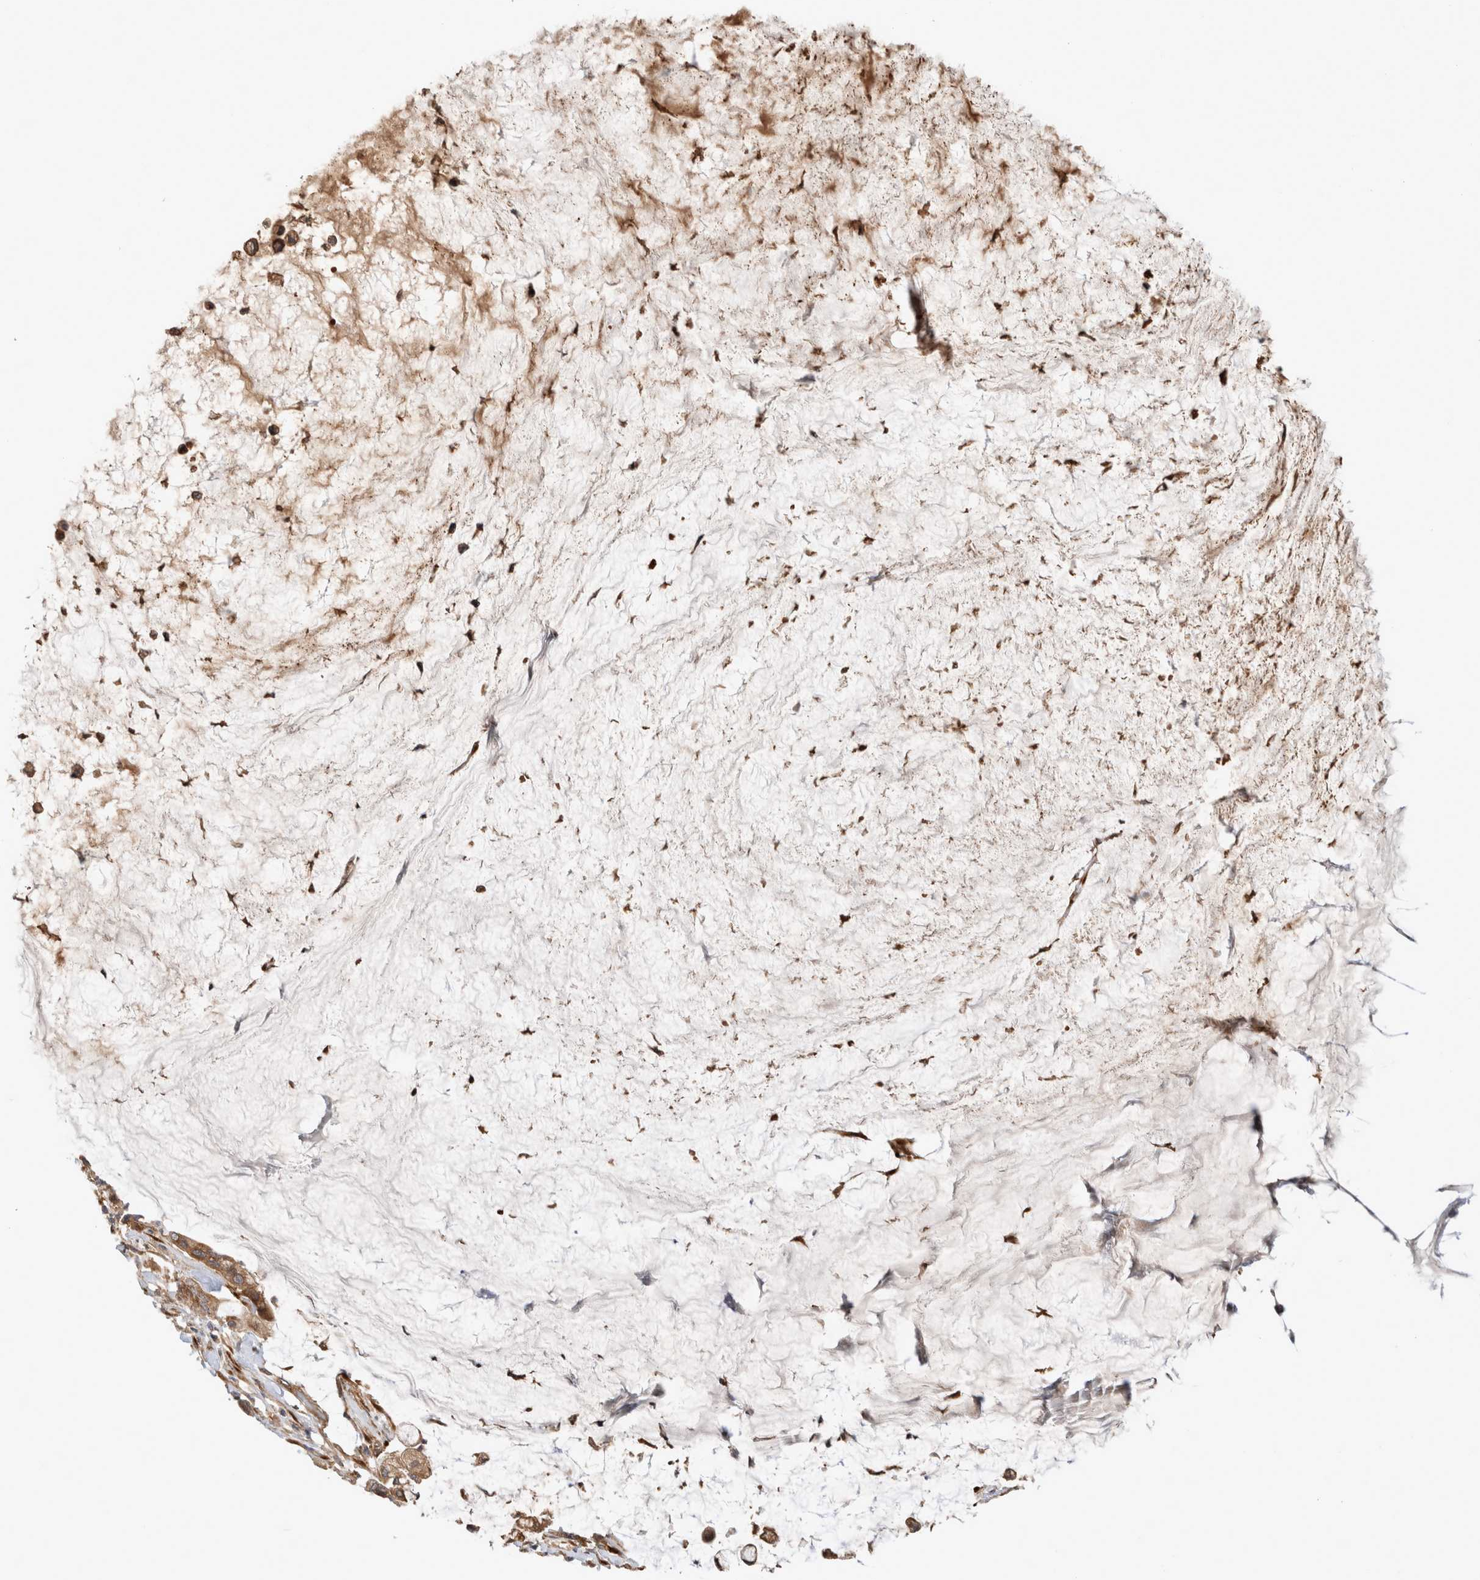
{"staining": {"intensity": "moderate", "quantity": ">75%", "location": "cytoplasmic/membranous"}, "tissue": "pancreatic cancer", "cell_type": "Tumor cells", "image_type": "cancer", "snomed": [{"axis": "morphology", "description": "Adenocarcinoma, NOS"}, {"axis": "topography", "description": "Pancreas"}], "caption": "Moderate cytoplasmic/membranous staining is identified in approximately >75% of tumor cells in pancreatic adenocarcinoma.", "gene": "PCDHB15", "patient": {"sex": "male", "age": 41}}